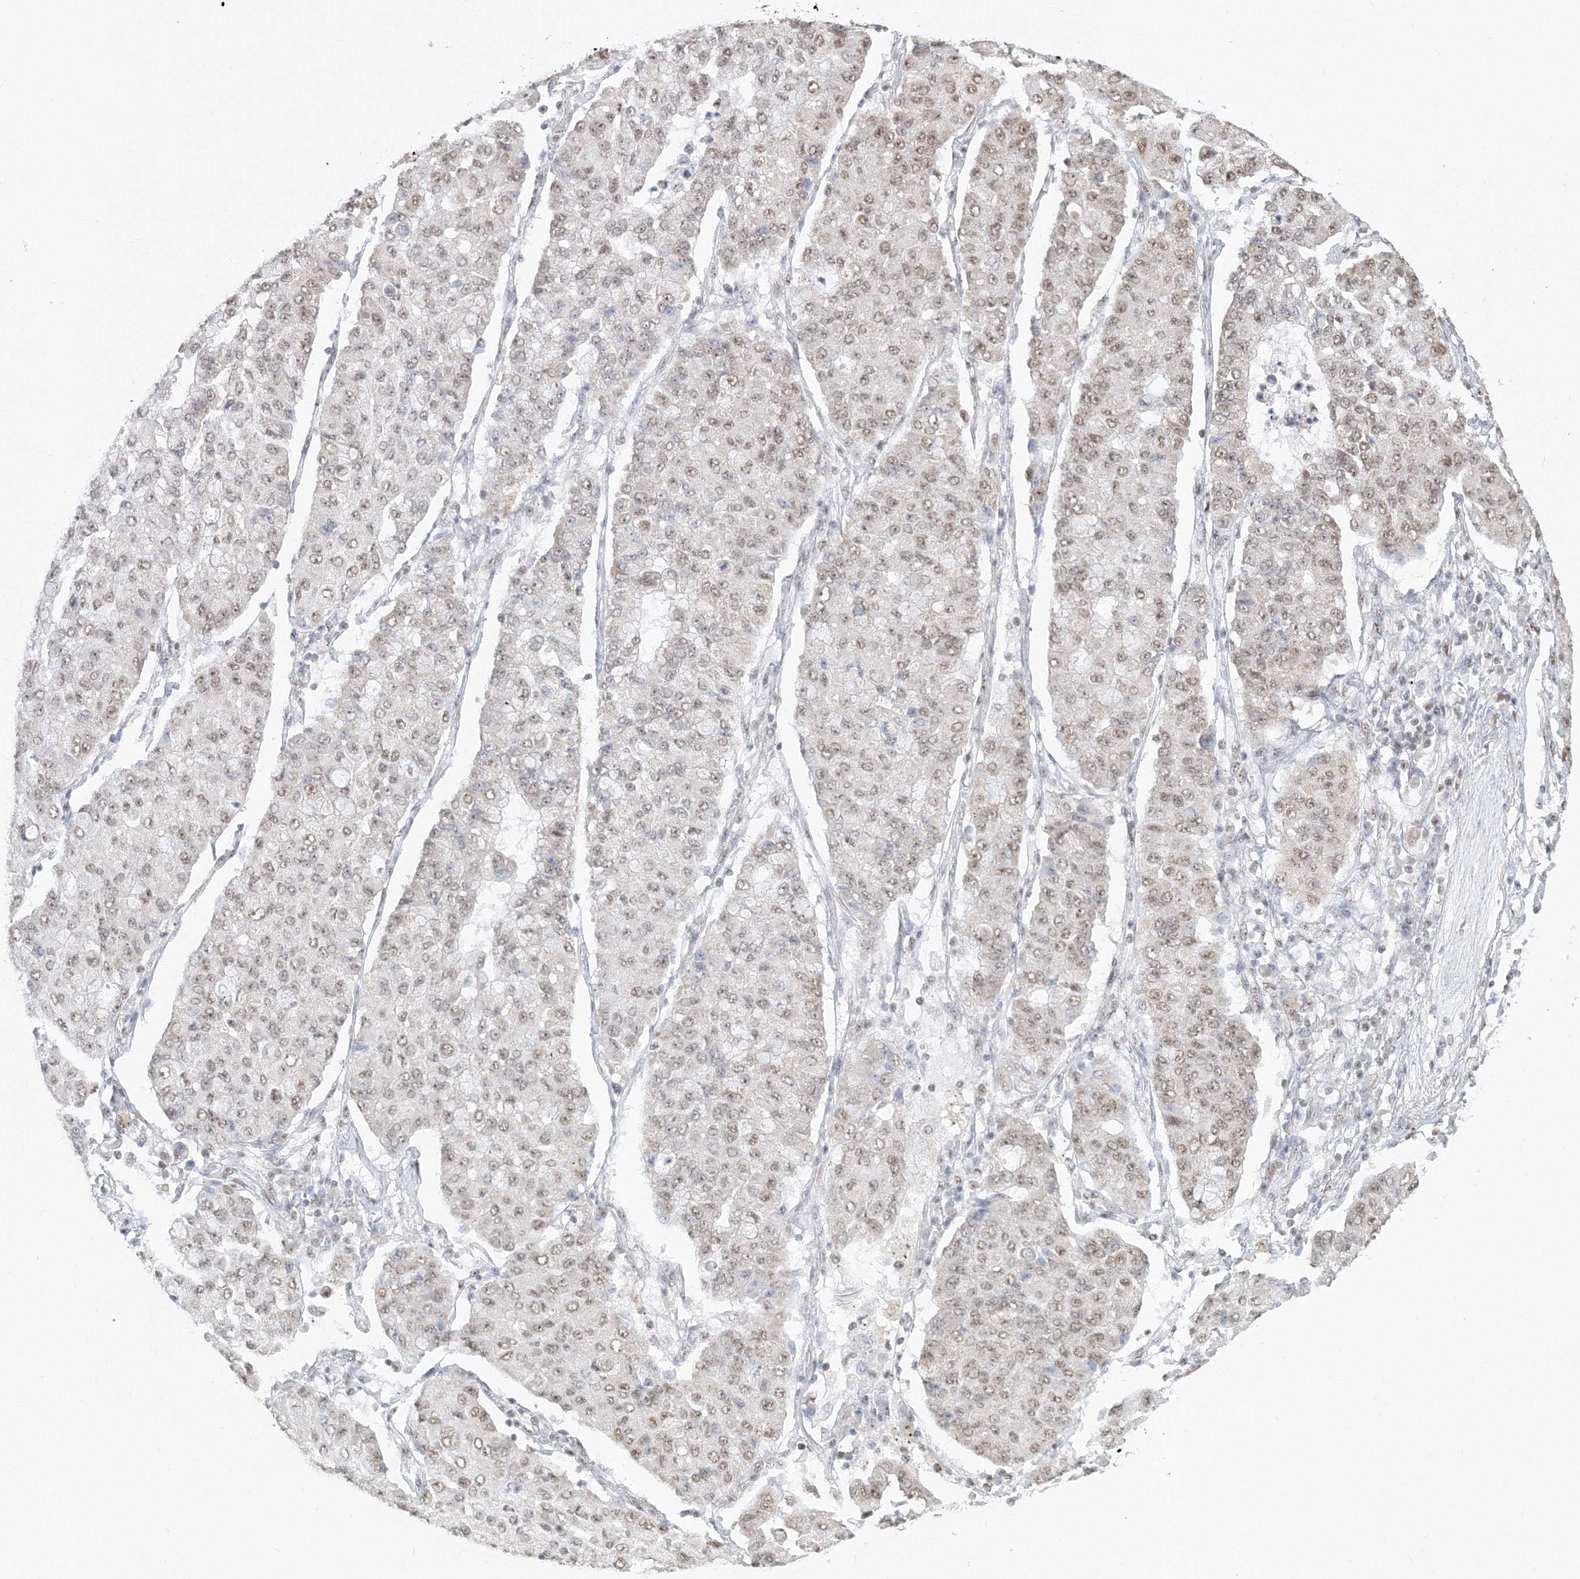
{"staining": {"intensity": "weak", "quantity": ">75%", "location": "nuclear"}, "tissue": "lung cancer", "cell_type": "Tumor cells", "image_type": "cancer", "snomed": [{"axis": "morphology", "description": "Squamous cell carcinoma, NOS"}, {"axis": "topography", "description": "Lung"}], "caption": "Lung cancer (squamous cell carcinoma) stained with a brown dye displays weak nuclear positive expression in approximately >75% of tumor cells.", "gene": "PPP4R2", "patient": {"sex": "male", "age": 74}}